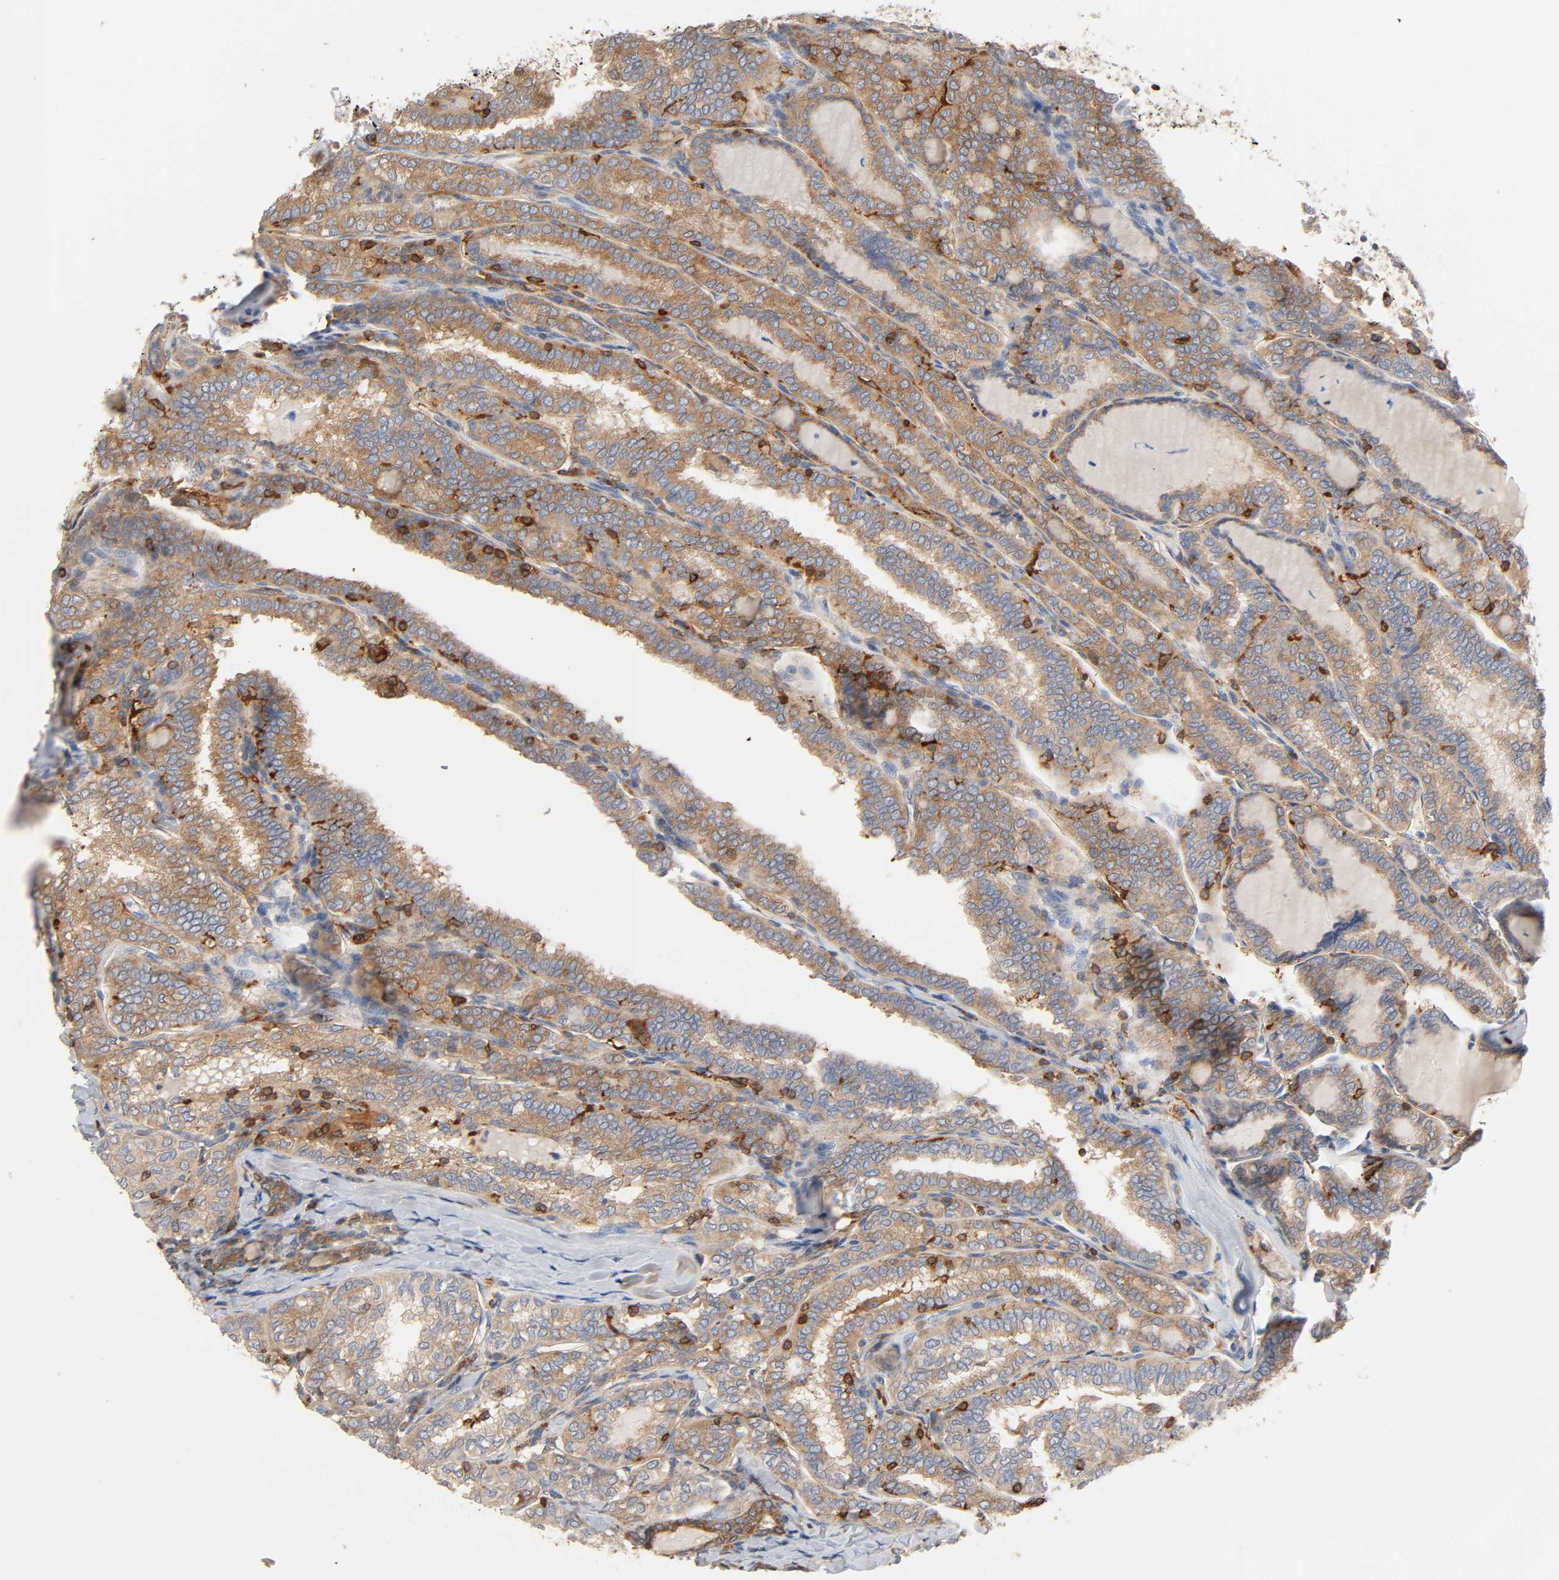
{"staining": {"intensity": "moderate", "quantity": ">75%", "location": "cytoplasmic/membranous"}, "tissue": "thyroid cancer", "cell_type": "Tumor cells", "image_type": "cancer", "snomed": [{"axis": "morphology", "description": "Papillary adenocarcinoma, NOS"}, {"axis": "topography", "description": "Thyroid gland"}], "caption": "The image shows a brown stain indicating the presence of a protein in the cytoplasmic/membranous of tumor cells in thyroid papillary adenocarcinoma.", "gene": "BIN1", "patient": {"sex": "female", "age": 30}}